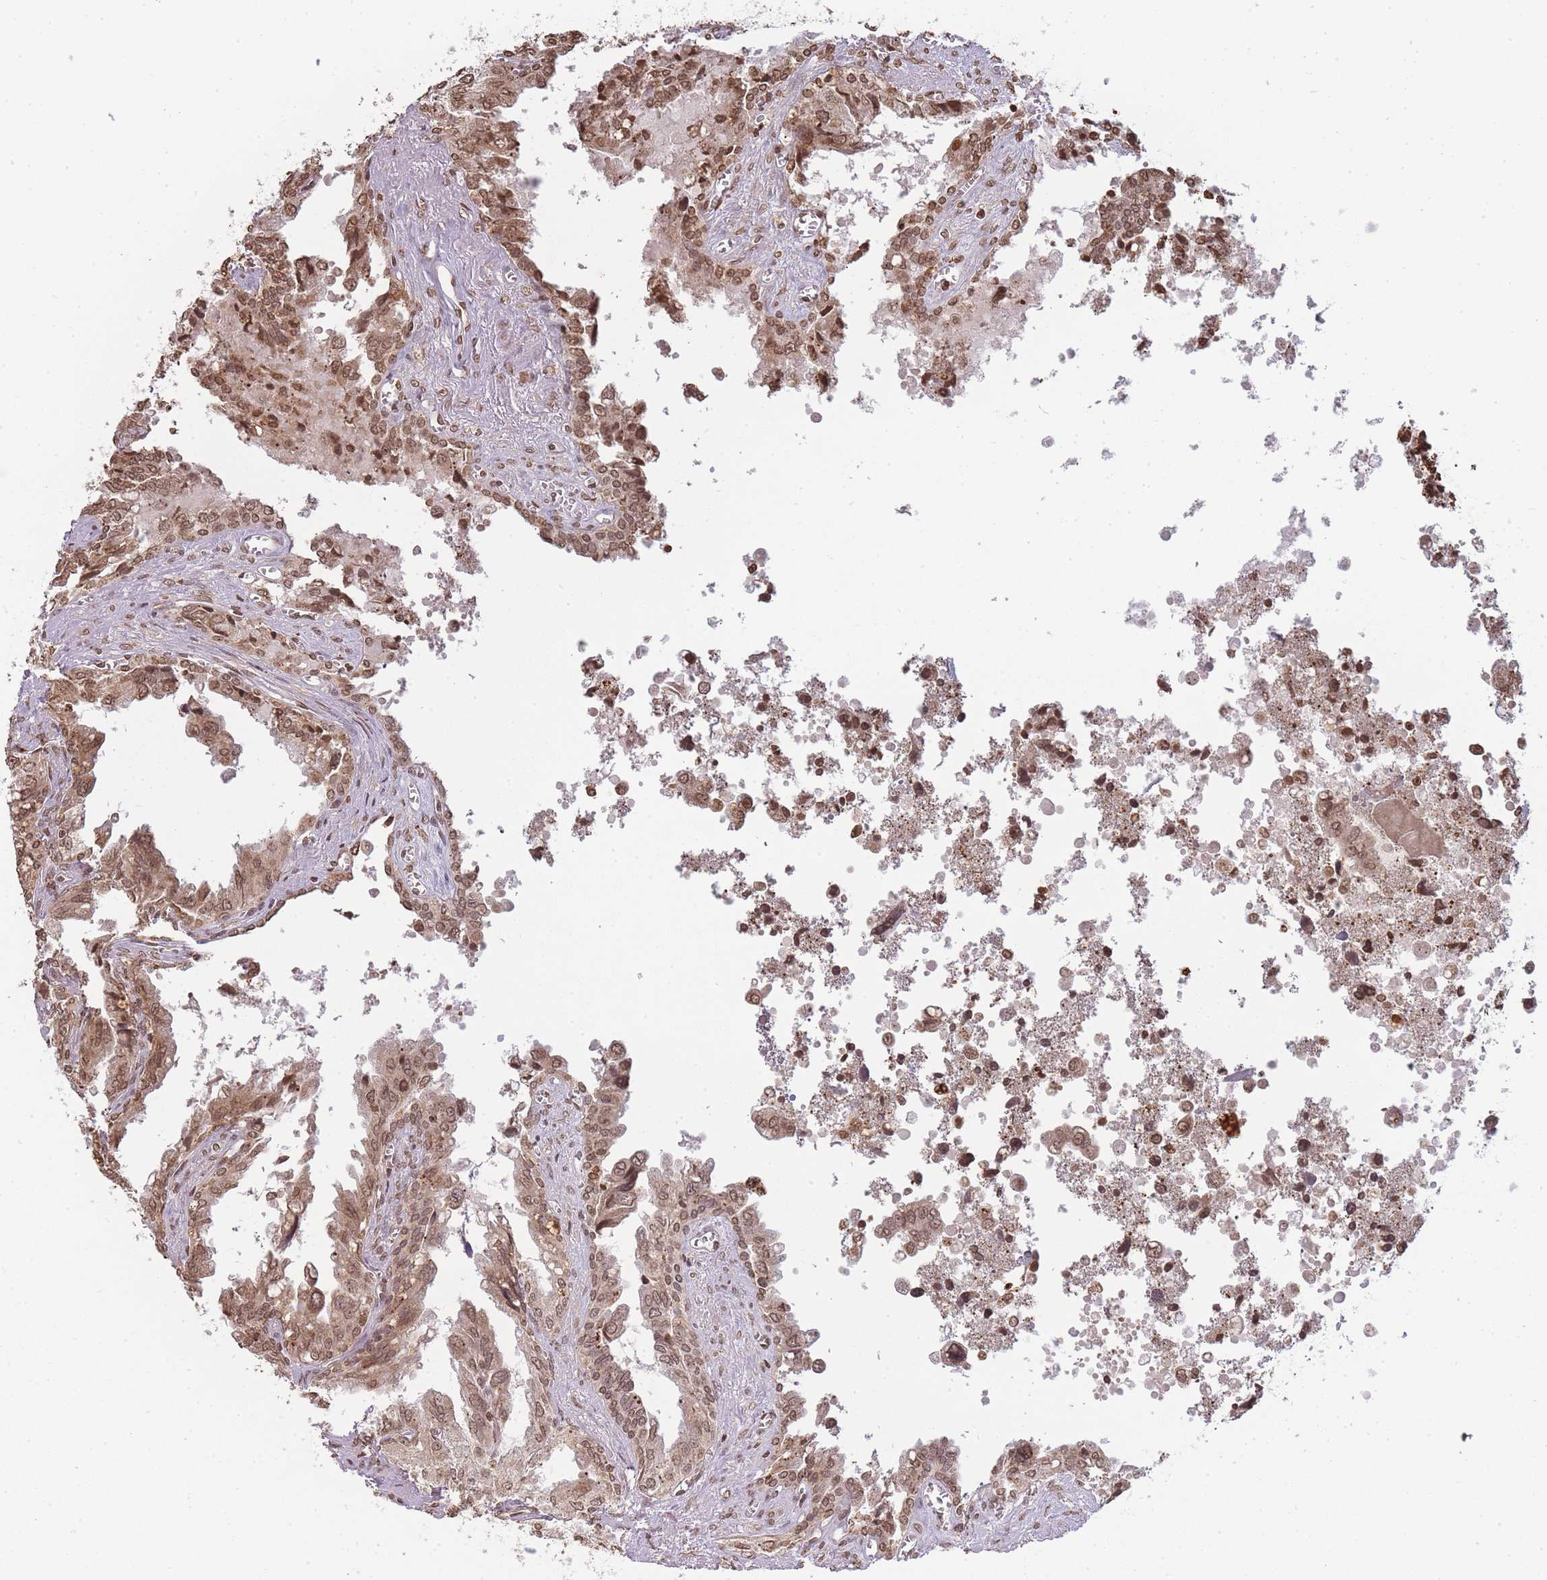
{"staining": {"intensity": "moderate", "quantity": ">75%", "location": "nuclear"}, "tissue": "seminal vesicle", "cell_type": "Glandular cells", "image_type": "normal", "snomed": [{"axis": "morphology", "description": "Normal tissue, NOS"}, {"axis": "topography", "description": "Seminal veicle"}], "caption": "Immunohistochemistry (IHC) histopathology image of unremarkable seminal vesicle: human seminal vesicle stained using immunohistochemistry displays medium levels of moderate protein expression localized specifically in the nuclear of glandular cells, appearing as a nuclear brown color.", "gene": "WWTR1", "patient": {"sex": "male", "age": 67}}